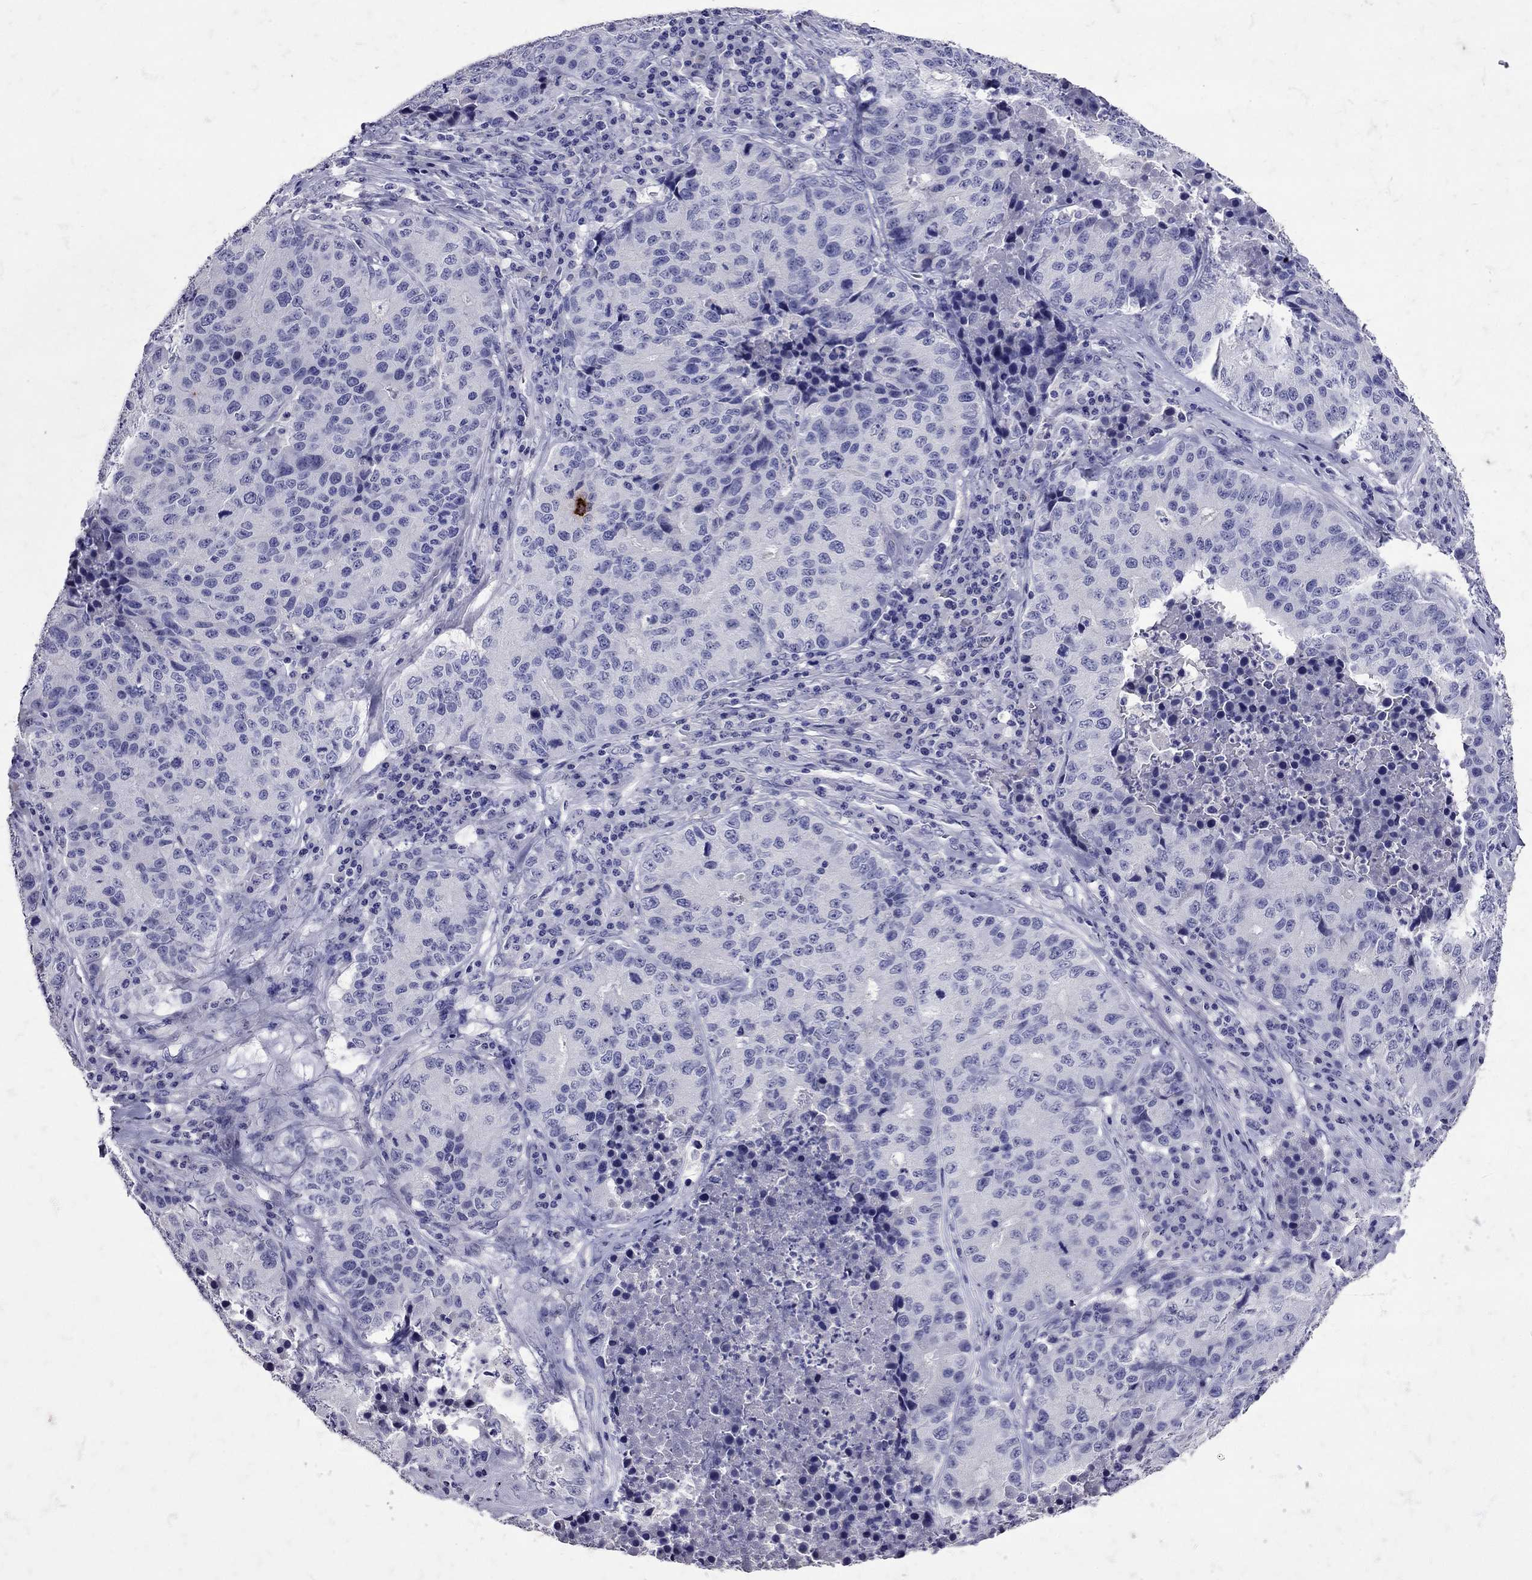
{"staining": {"intensity": "negative", "quantity": "none", "location": "none"}, "tissue": "stomach cancer", "cell_type": "Tumor cells", "image_type": "cancer", "snomed": [{"axis": "morphology", "description": "Adenocarcinoma, NOS"}, {"axis": "topography", "description": "Stomach"}], "caption": "Immunohistochemistry photomicrograph of human stomach cancer stained for a protein (brown), which exhibits no expression in tumor cells.", "gene": "SST", "patient": {"sex": "male", "age": 71}}